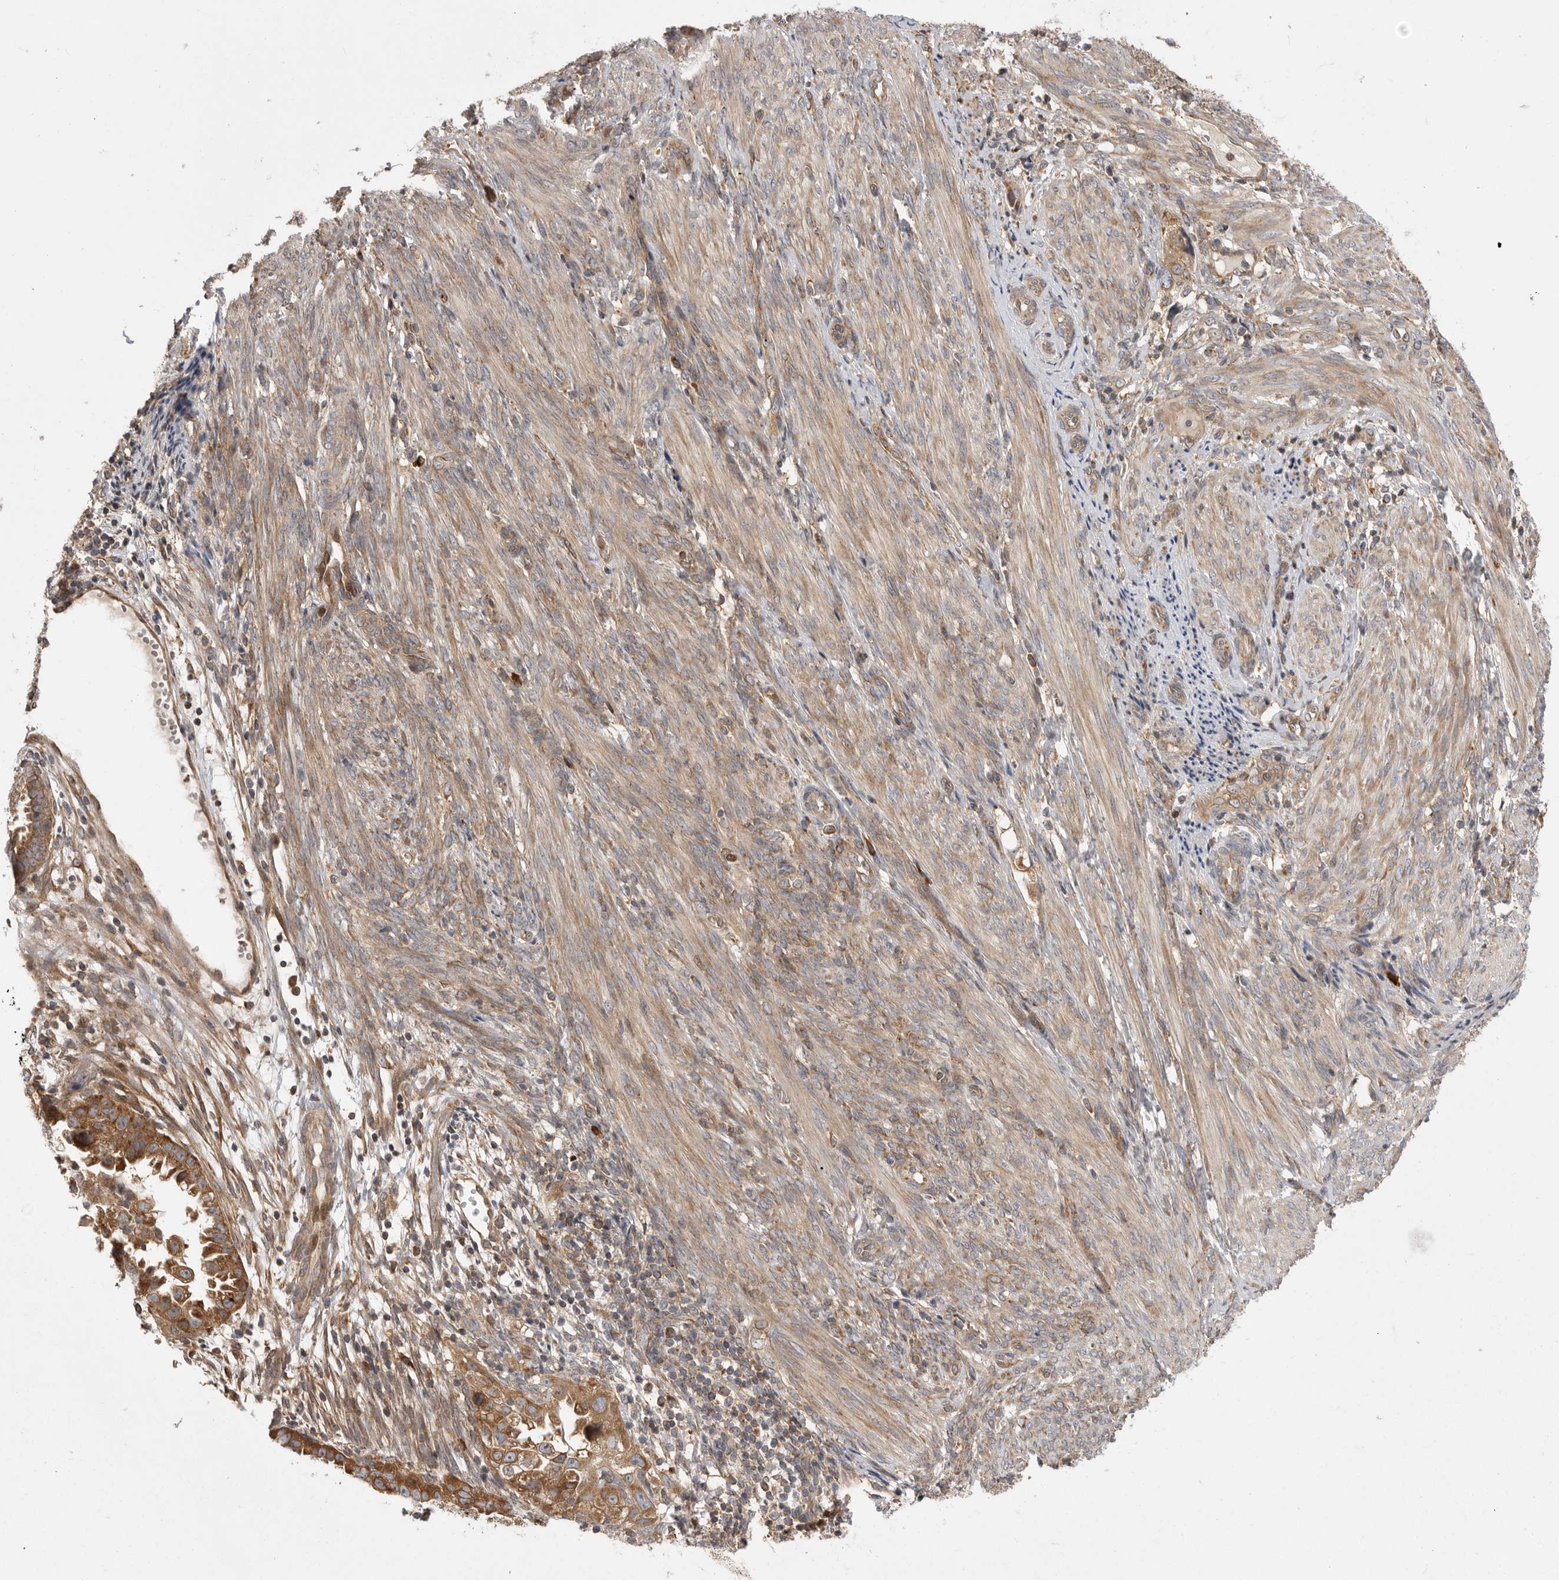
{"staining": {"intensity": "strong", "quantity": ">75%", "location": "cytoplasmic/membranous"}, "tissue": "endometrial cancer", "cell_type": "Tumor cells", "image_type": "cancer", "snomed": [{"axis": "morphology", "description": "Adenocarcinoma, NOS"}, {"axis": "topography", "description": "Endometrium"}], "caption": "There is high levels of strong cytoplasmic/membranous staining in tumor cells of endometrial cancer, as demonstrated by immunohistochemical staining (brown color).", "gene": "OXR1", "patient": {"sex": "female", "age": 85}}